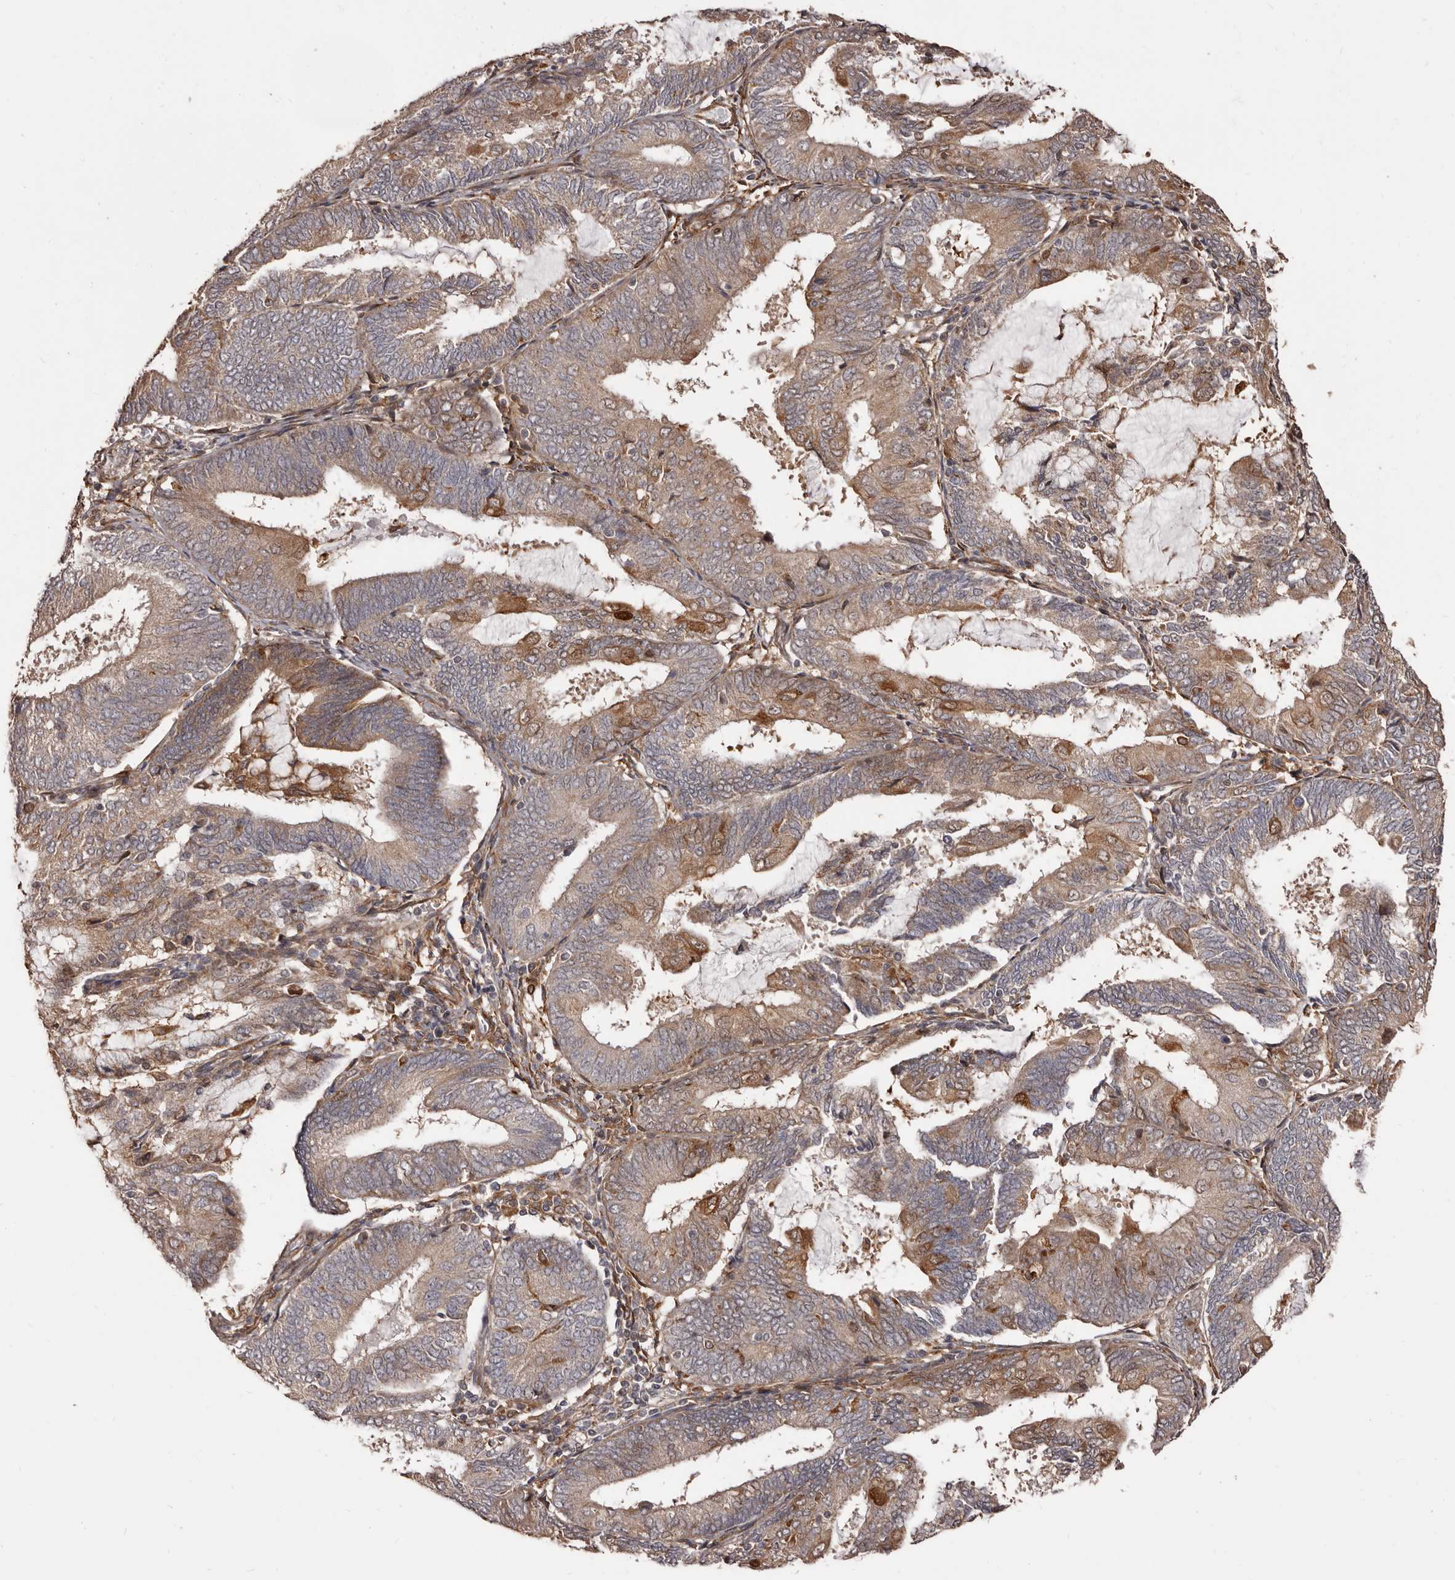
{"staining": {"intensity": "moderate", "quantity": "25%-75%", "location": "cytoplasmic/membranous"}, "tissue": "endometrial cancer", "cell_type": "Tumor cells", "image_type": "cancer", "snomed": [{"axis": "morphology", "description": "Adenocarcinoma, NOS"}, {"axis": "topography", "description": "Endometrium"}], "caption": "This micrograph shows adenocarcinoma (endometrial) stained with IHC to label a protein in brown. The cytoplasmic/membranous of tumor cells show moderate positivity for the protein. Nuclei are counter-stained blue.", "gene": "ZCCHC7", "patient": {"sex": "female", "age": 81}}